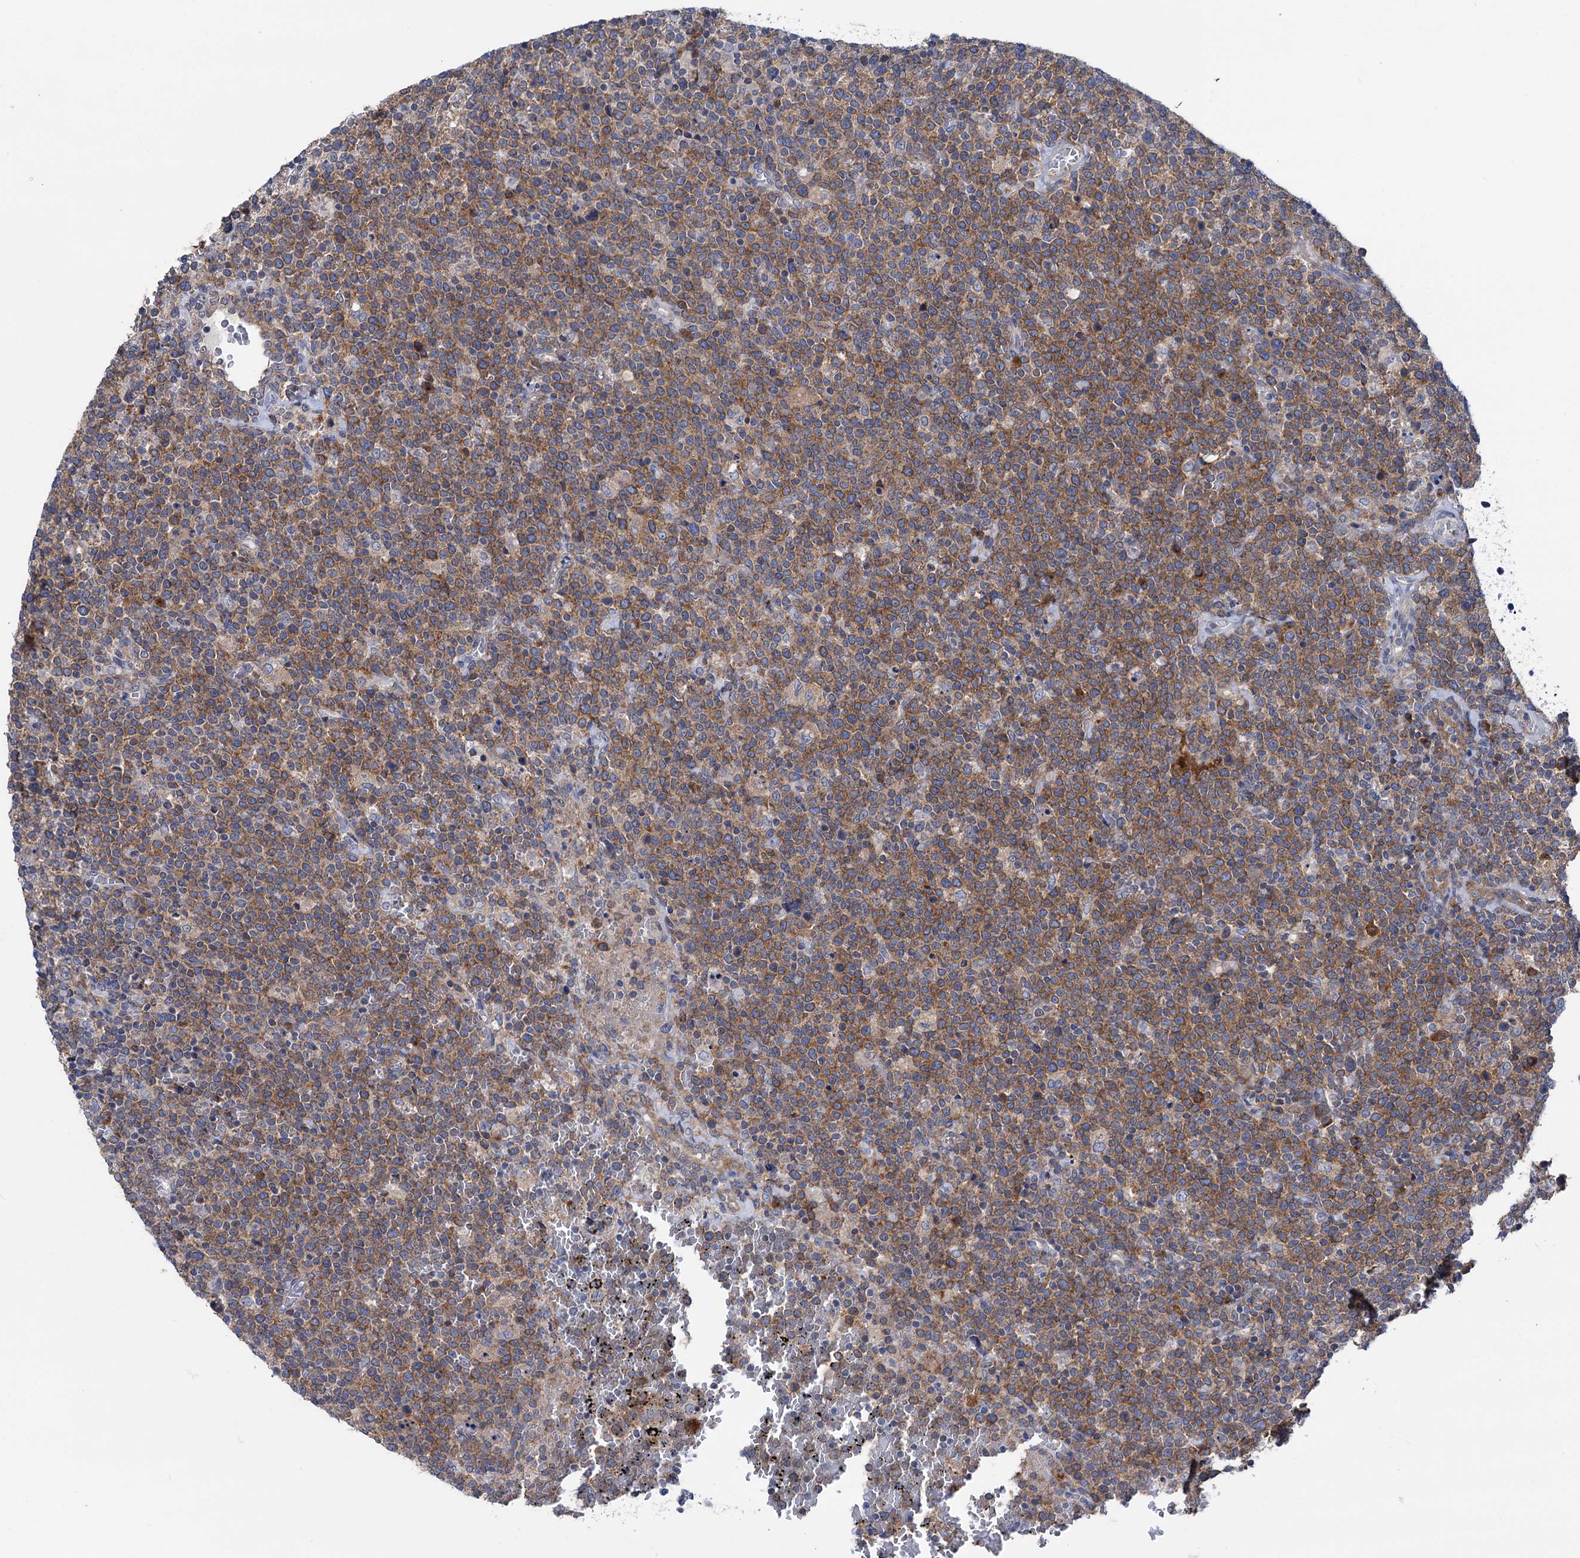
{"staining": {"intensity": "moderate", "quantity": ">75%", "location": "cytoplasmic/membranous"}, "tissue": "lymphoma", "cell_type": "Tumor cells", "image_type": "cancer", "snomed": [{"axis": "morphology", "description": "Malignant lymphoma, non-Hodgkin's type, High grade"}, {"axis": "topography", "description": "Lymph node"}], "caption": "Tumor cells display medium levels of moderate cytoplasmic/membranous staining in about >75% of cells in human malignant lymphoma, non-Hodgkin's type (high-grade).", "gene": "ZNRD2", "patient": {"sex": "male", "age": 61}}